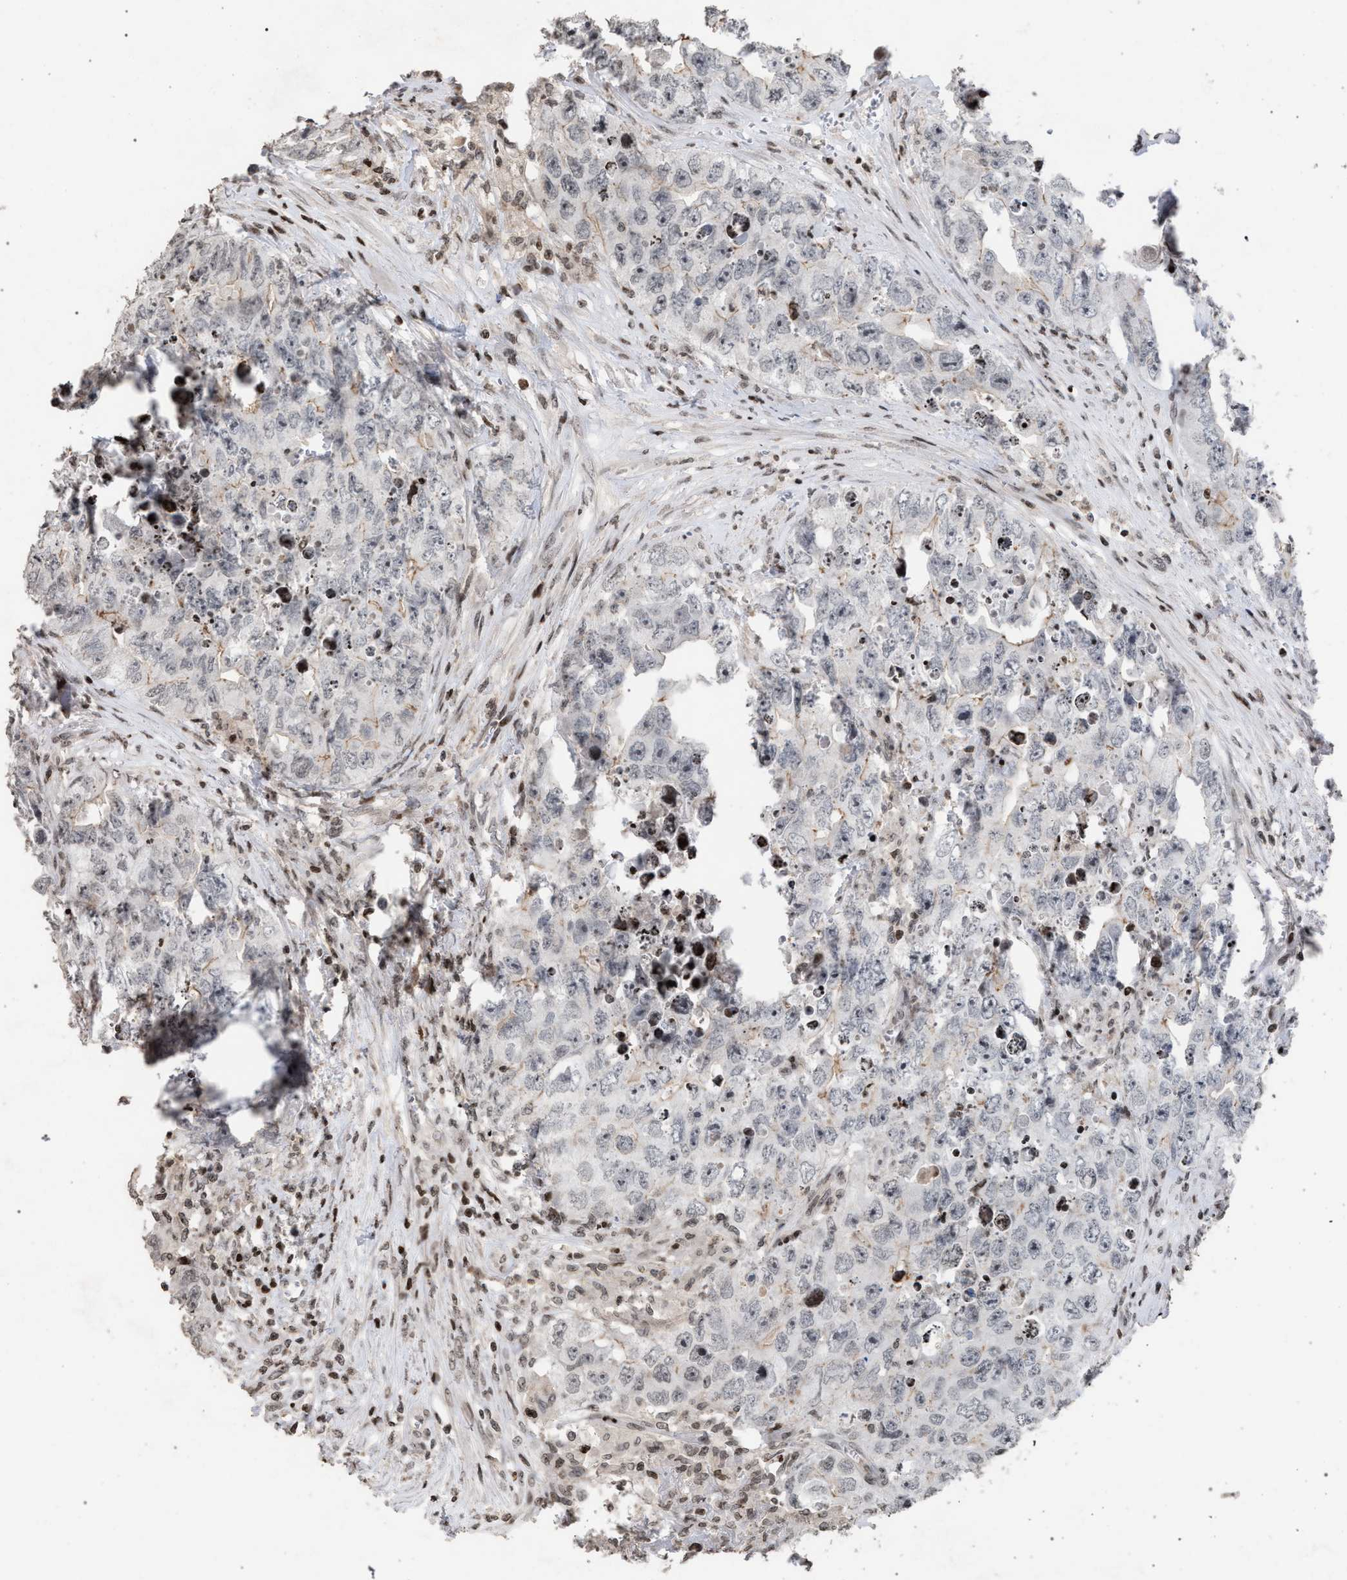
{"staining": {"intensity": "negative", "quantity": "none", "location": "none"}, "tissue": "testis cancer", "cell_type": "Tumor cells", "image_type": "cancer", "snomed": [{"axis": "morphology", "description": "Seminoma, NOS"}, {"axis": "morphology", "description": "Carcinoma, Embryonal, NOS"}, {"axis": "topography", "description": "Testis"}], "caption": "There is no significant staining in tumor cells of testis cancer (embryonal carcinoma).", "gene": "FOXD3", "patient": {"sex": "male", "age": 43}}